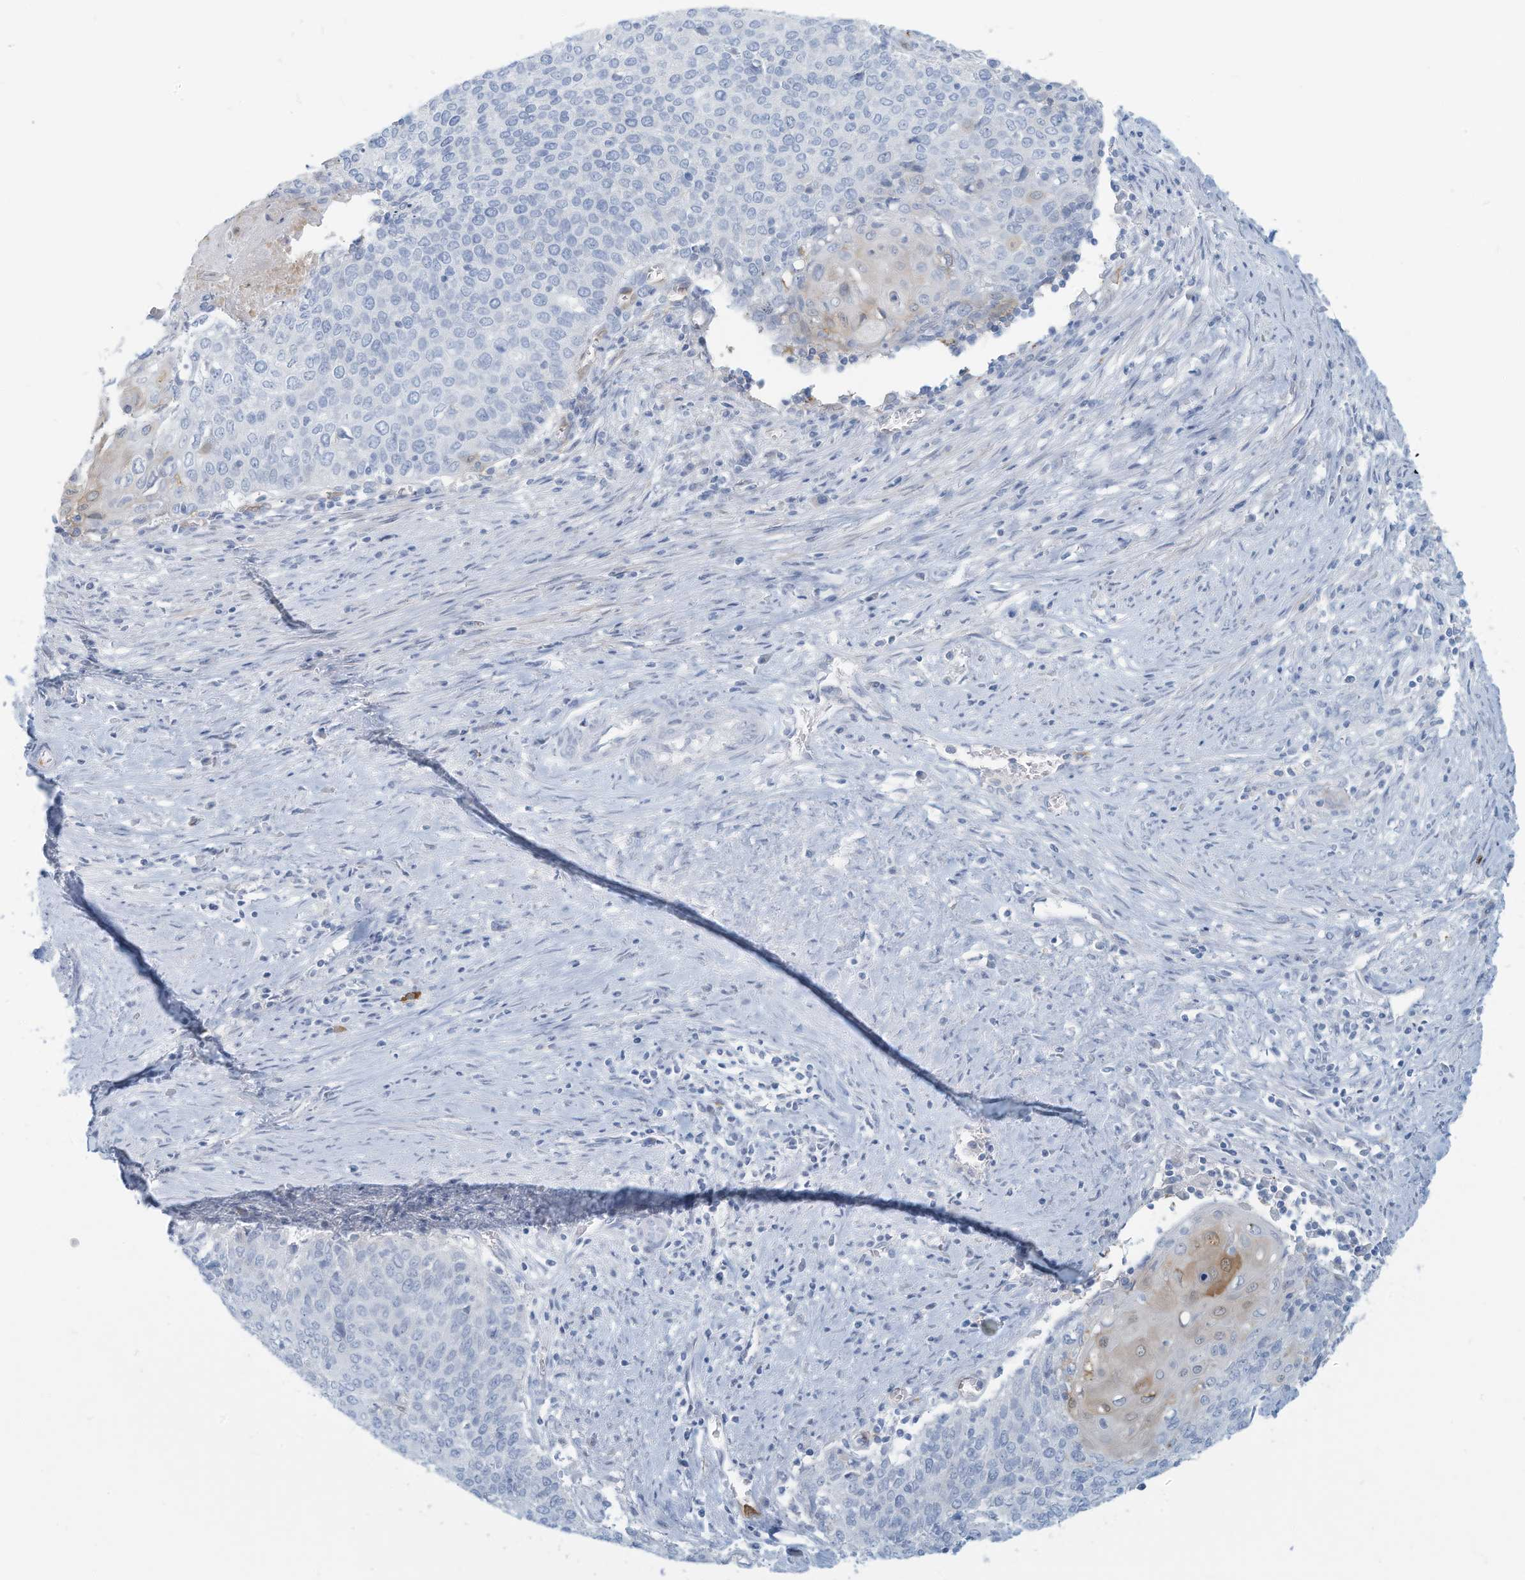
{"staining": {"intensity": "negative", "quantity": "none", "location": "none"}, "tissue": "cervical cancer", "cell_type": "Tumor cells", "image_type": "cancer", "snomed": [{"axis": "morphology", "description": "Squamous cell carcinoma, NOS"}, {"axis": "topography", "description": "Cervix"}], "caption": "Protein analysis of cervical squamous cell carcinoma reveals no significant staining in tumor cells.", "gene": "ERI2", "patient": {"sex": "female", "age": 39}}